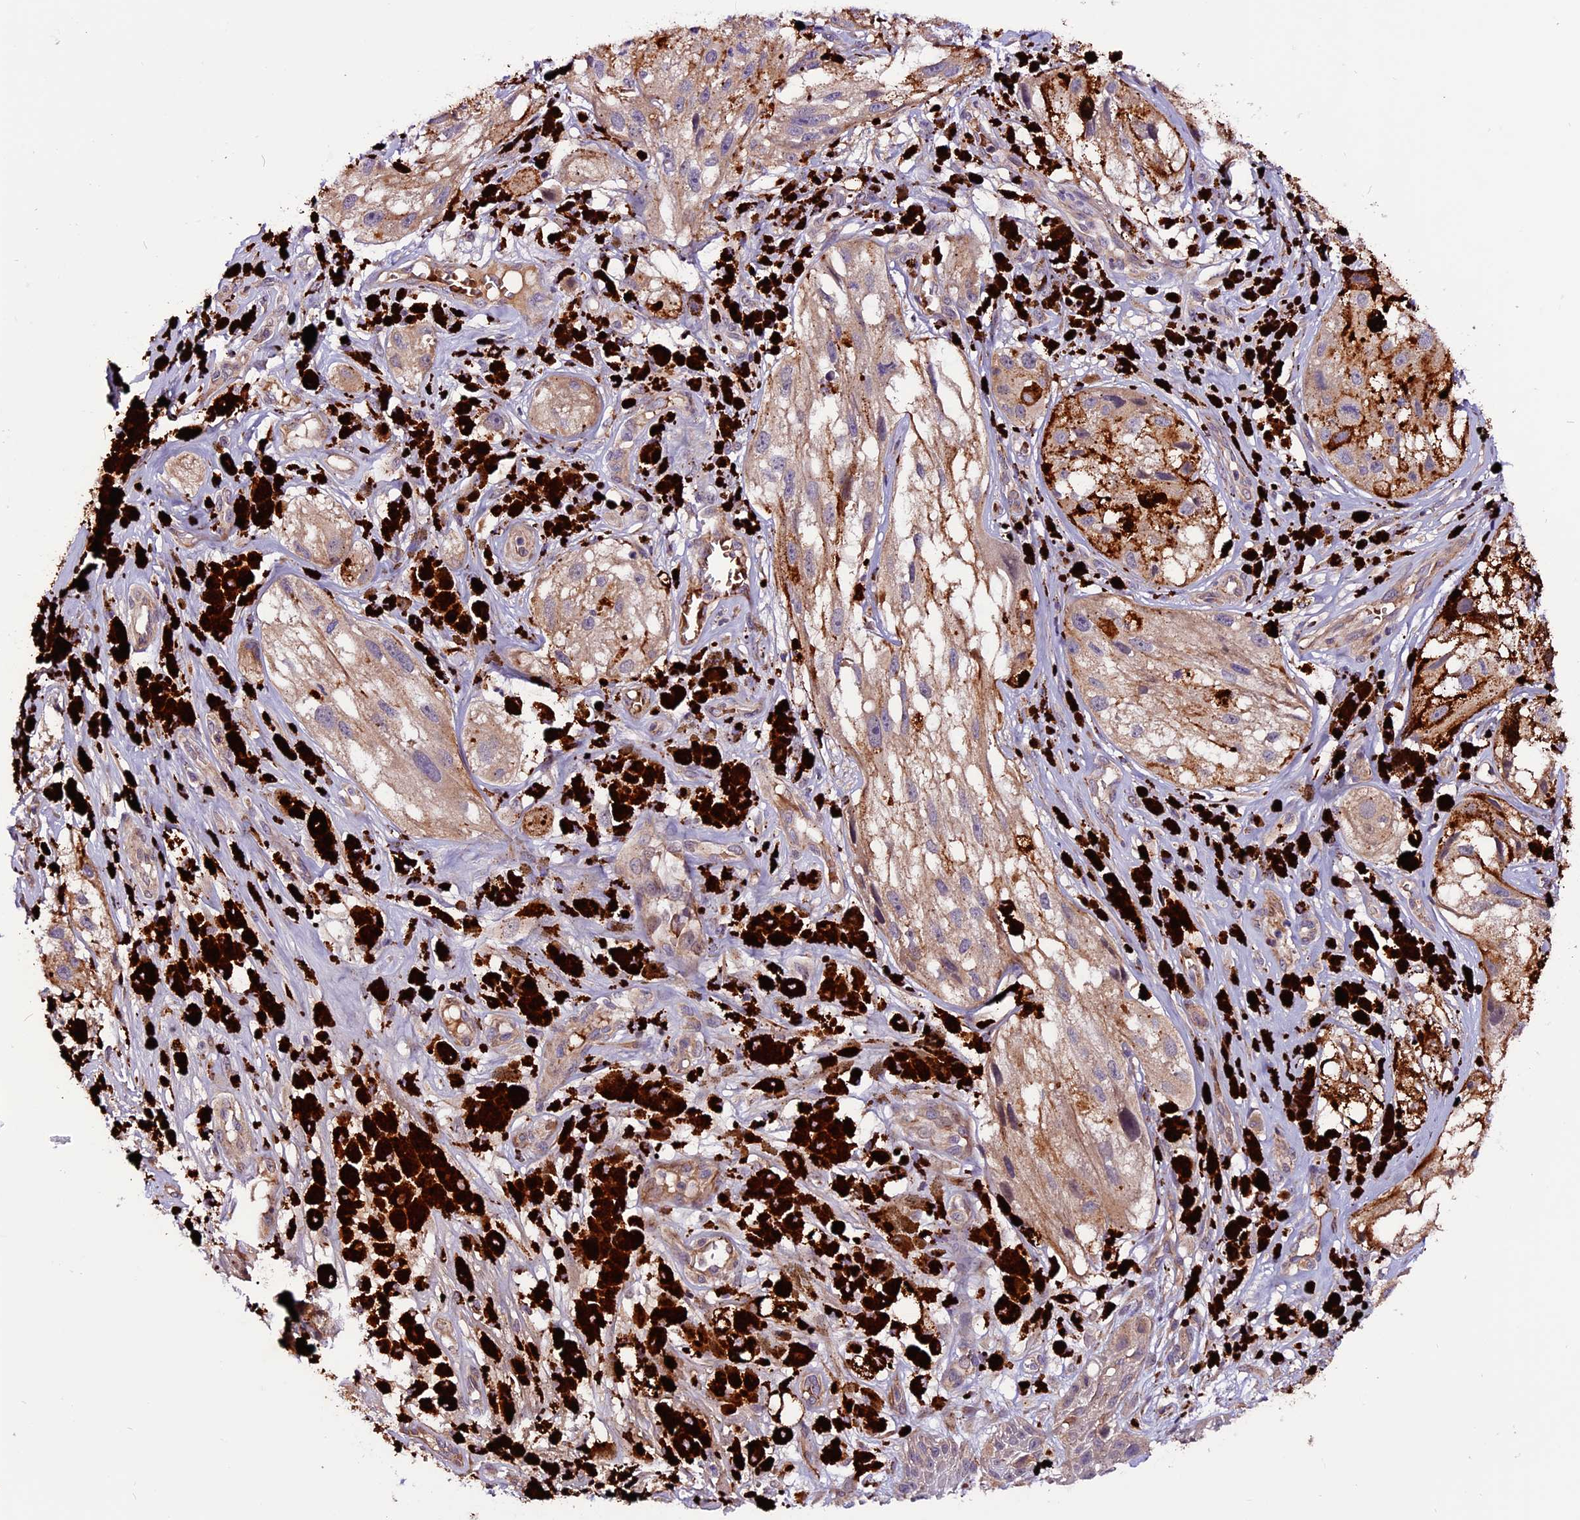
{"staining": {"intensity": "moderate", "quantity": ">75%", "location": "cytoplasmic/membranous"}, "tissue": "melanoma", "cell_type": "Tumor cells", "image_type": "cancer", "snomed": [{"axis": "morphology", "description": "Malignant melanoma, NOS"}, {"axis": "topography", "description": "Skin"}], "caption": "Malignant melanoma was stained to show a protein in brown. There is medium levels of moderate cytoplasmic/membranous expression in approximately >75% of tumor cells. The protein of interest is stained brown, and the nuclei are stained in blue (DAB (3,3'-diaminobenzidine) IHC with brightfield microscopy, high magnification).", "gene": "RINL", "patient": {"sex": "male", "age": 88}}